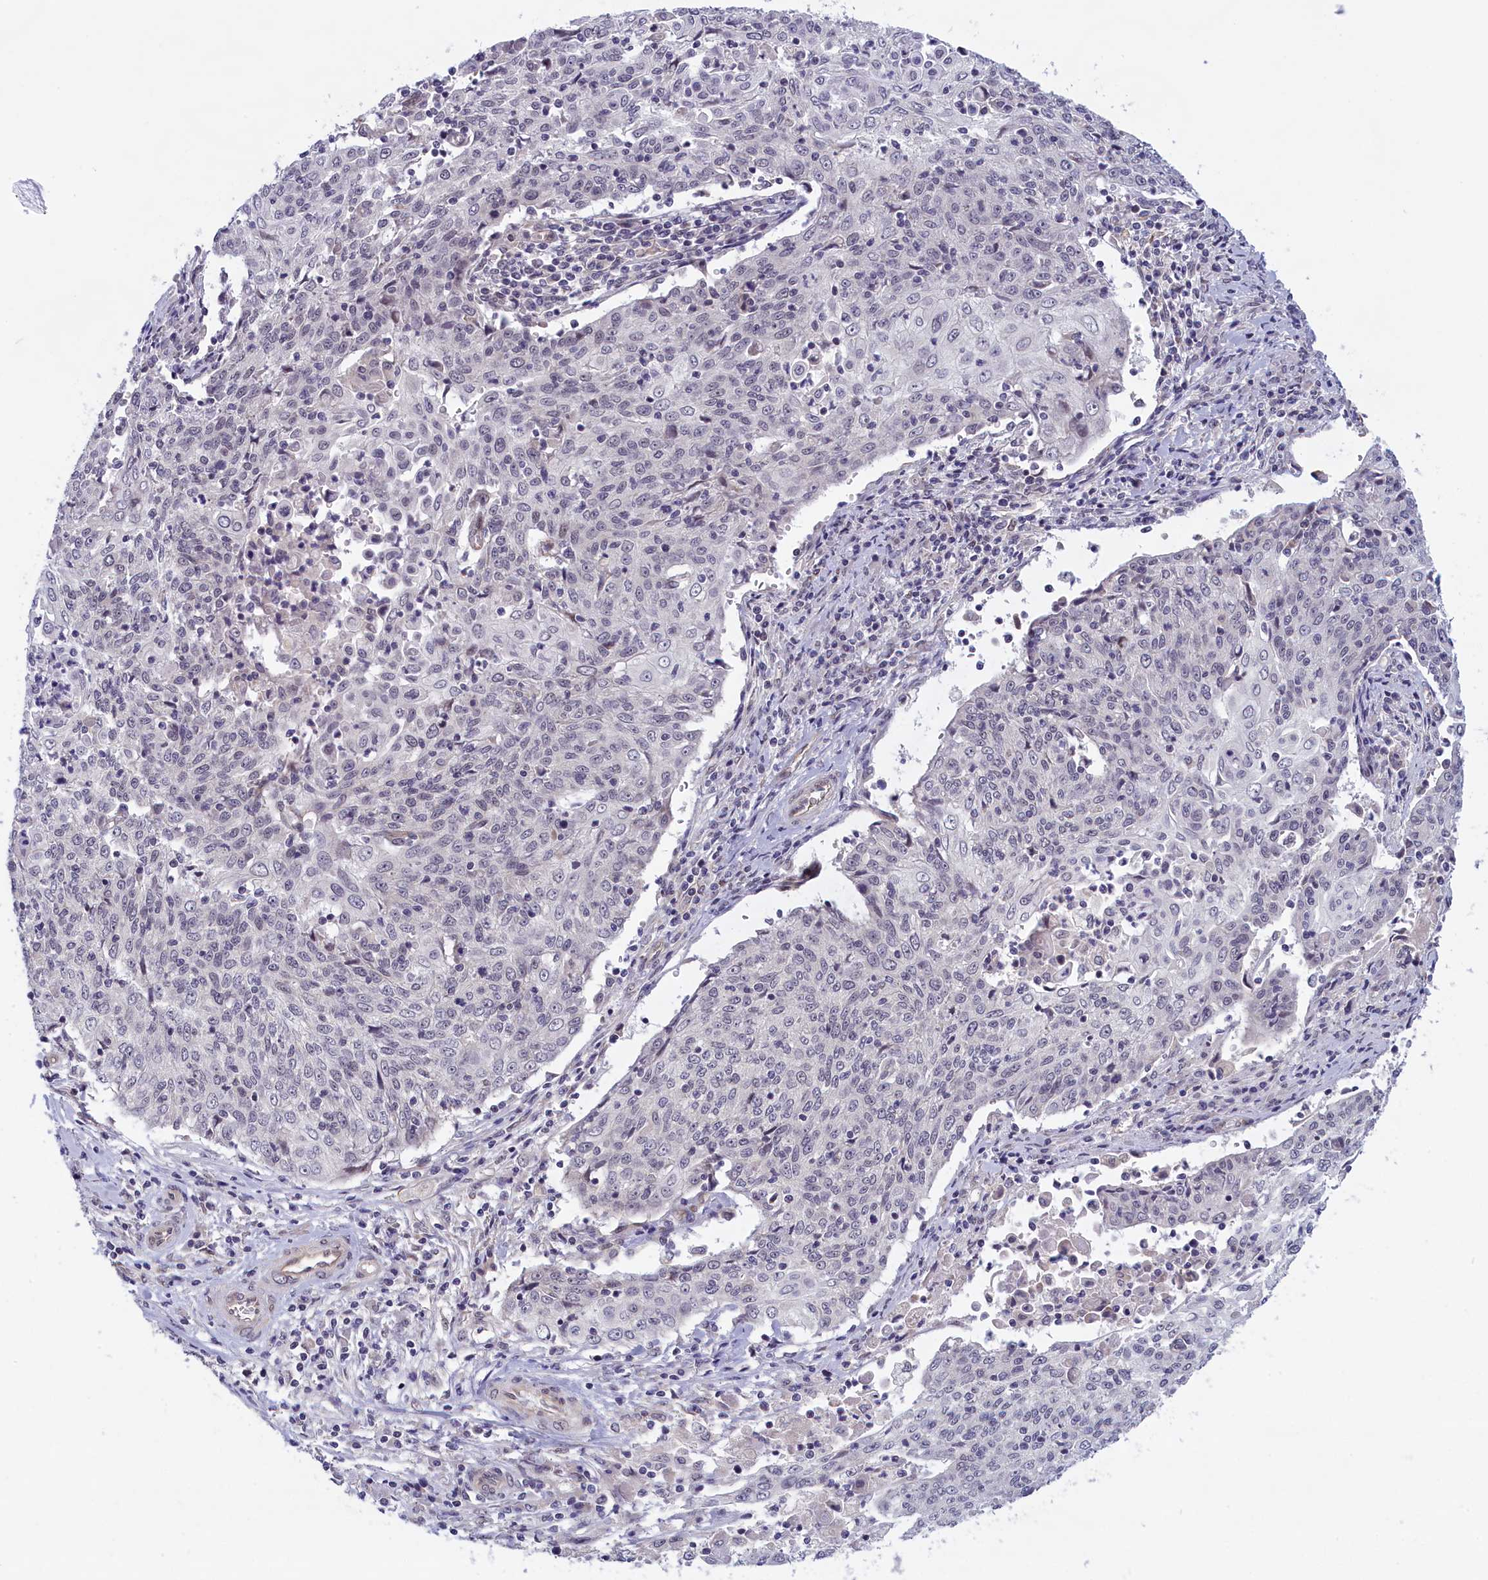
{"staining": {"intensity": "negative", "quantity": "none", "location": "none"}, "tissue": "cervical cancer", "cell_type": "Tumor cells", "image_type": "cancer", "snomed": [{"axis": "morphology", "description": "Squamous cell carcinoma, NOS"}, {"axis": "topography", "description": "Cervix"}], "caption": "Tumor cells are negative for brown protein staining in squamous cell carcinoma (cervical). (DAB (3,3'-diaminobenzidine) immunohistochemistry (IHC), high magnification).", "gene": "IGFALS", "patient": {"sex": "female", "age": 48}}